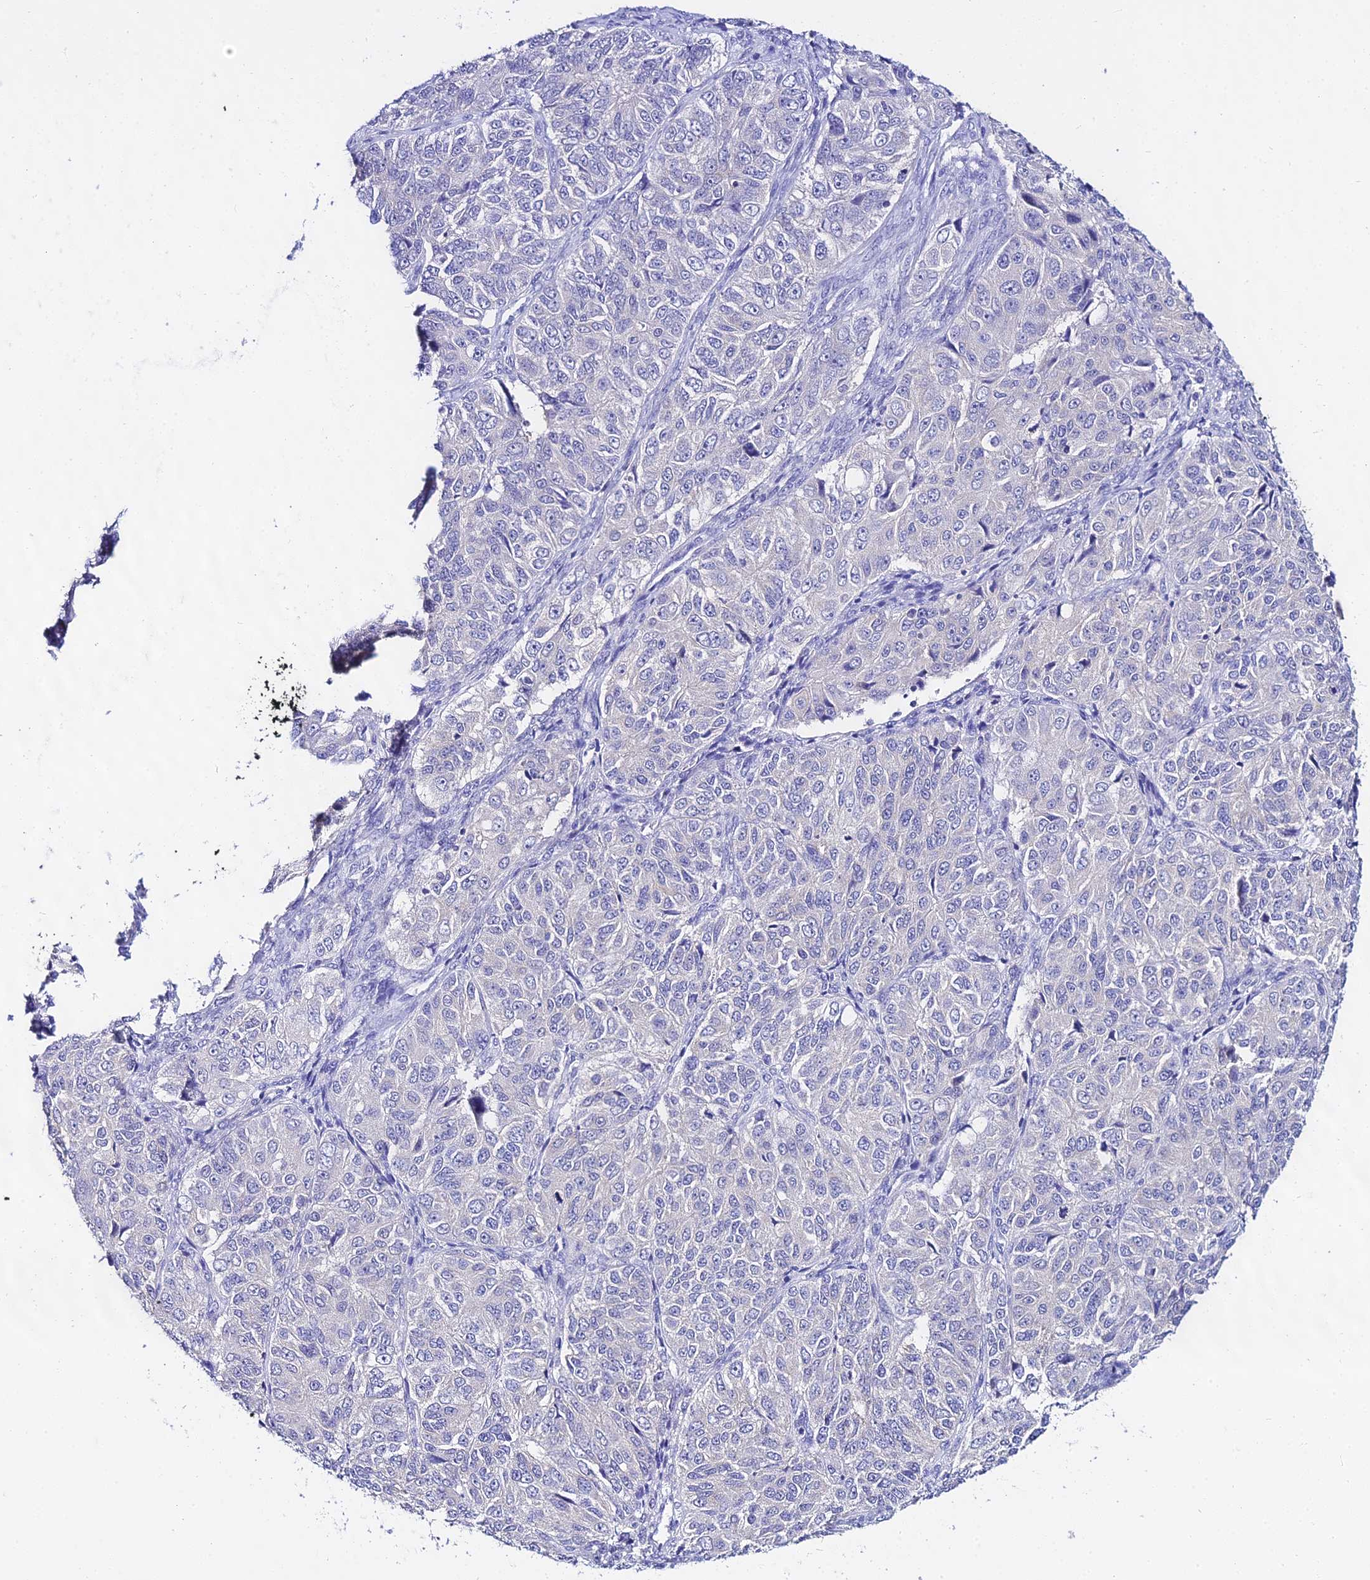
{"staining": {"intensity": "negative", "quantity": "none", "location": "none"}, "tissue": "ovarian cancer", "cell_type": "Tumor cells", "image_type": "cancer", "snomed": [{"axis": "morphology", "description": "Carcinoma, endometroid"}, {"axis": "topography", "description": "Ovary"}], "caption": "The image displays no staining of tumor cells in ovarian cancer.", "gene": "ATG16L2", "patient": {"sex": "female", "age": 51}}